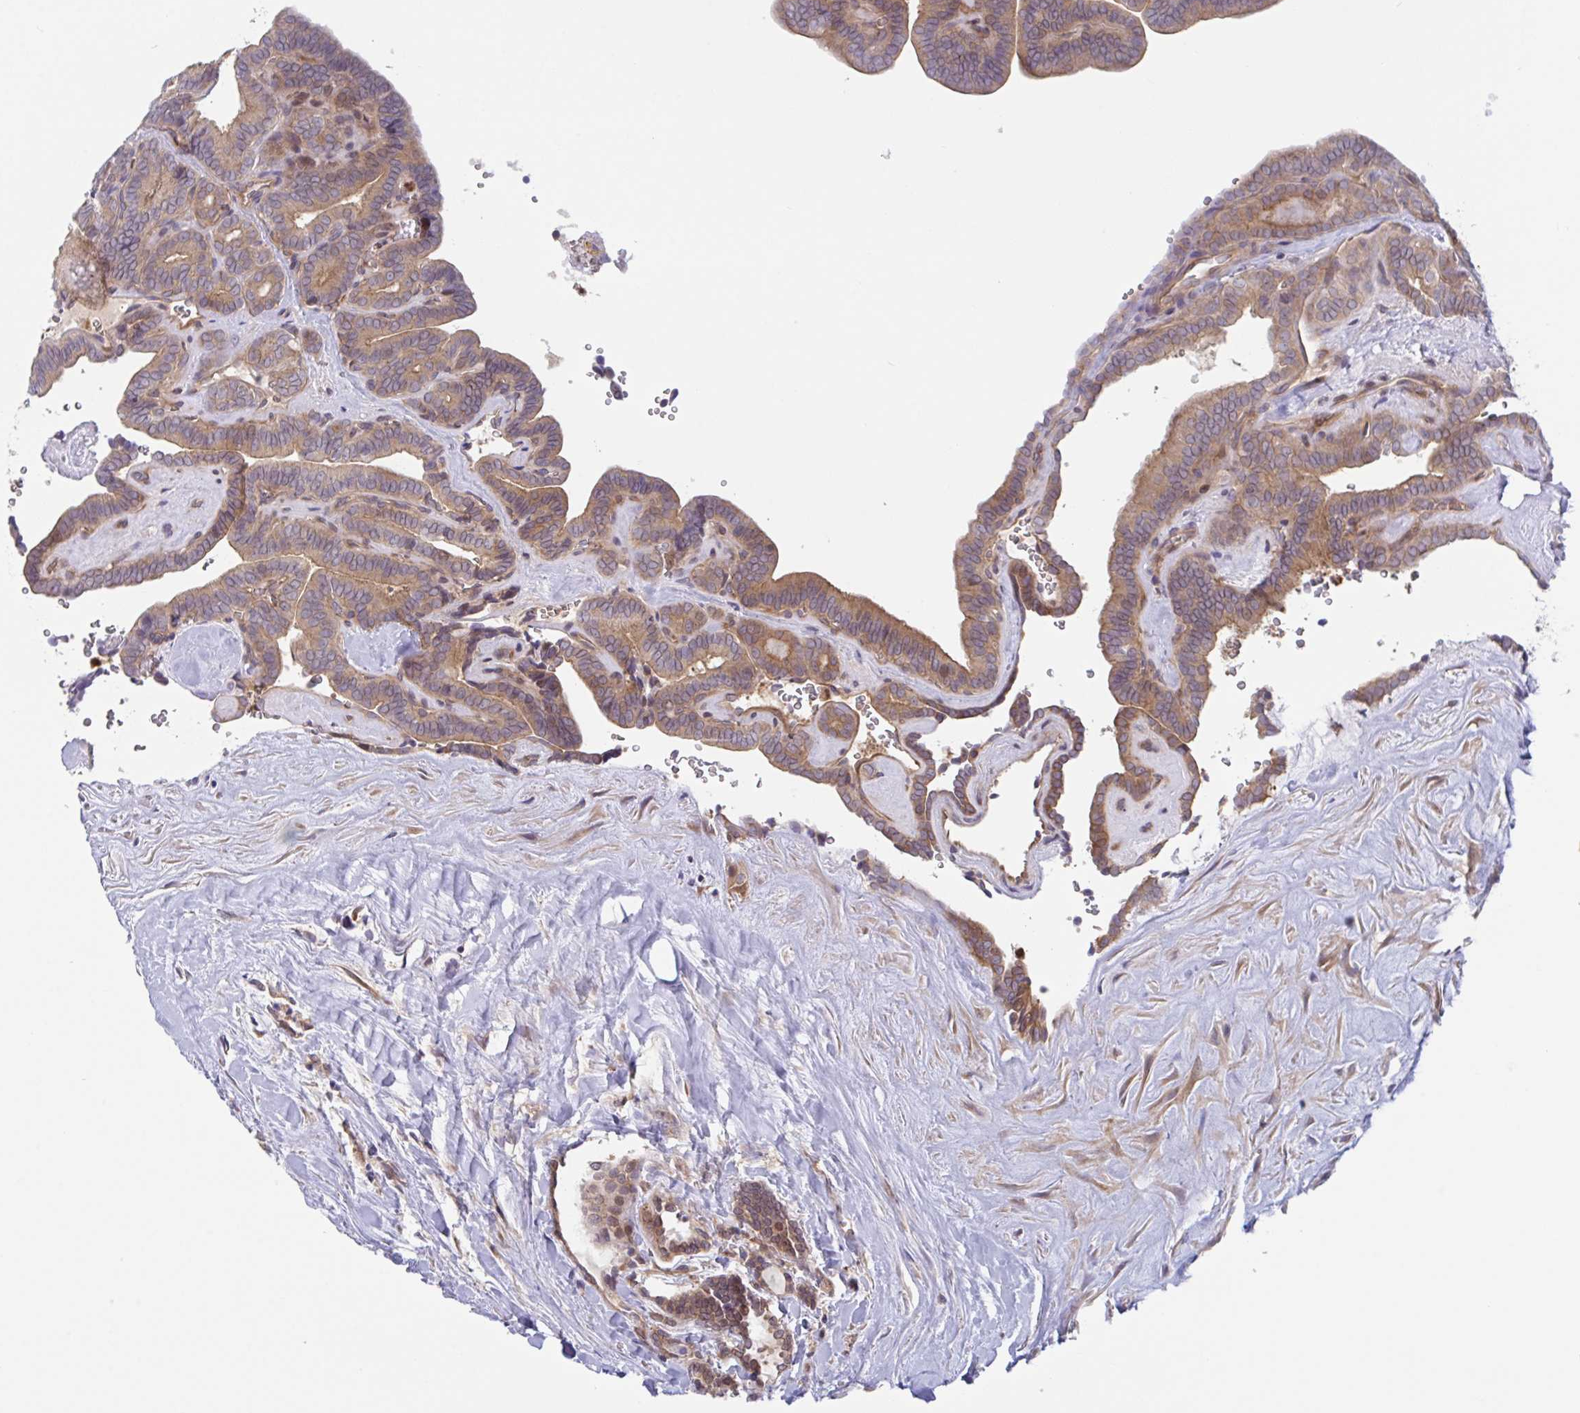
{"staining": {"intensity": "moderate", "quantity": ">75%", "location": "cytoplasmic/membranous"}, "tissue": "thyroid cancer", "cell_type": "Tumor cells", "image_type": "cancer", "snomed": [{"axis": "morphology", "description": "Papillary adenocarcinoma, NOS"}, {"axis": "topography", "description": "Thyroid gland"}], "caption": "Approximately >75% of tumor cells in thyroid papillary adenocarcinoma exhibit moderate cytoplasmic/membranous protein positivity as visualized by brown immunohistochemical staining.", "gene": "LMNTD2", "patient": {"sex": "female", "age": 21}}